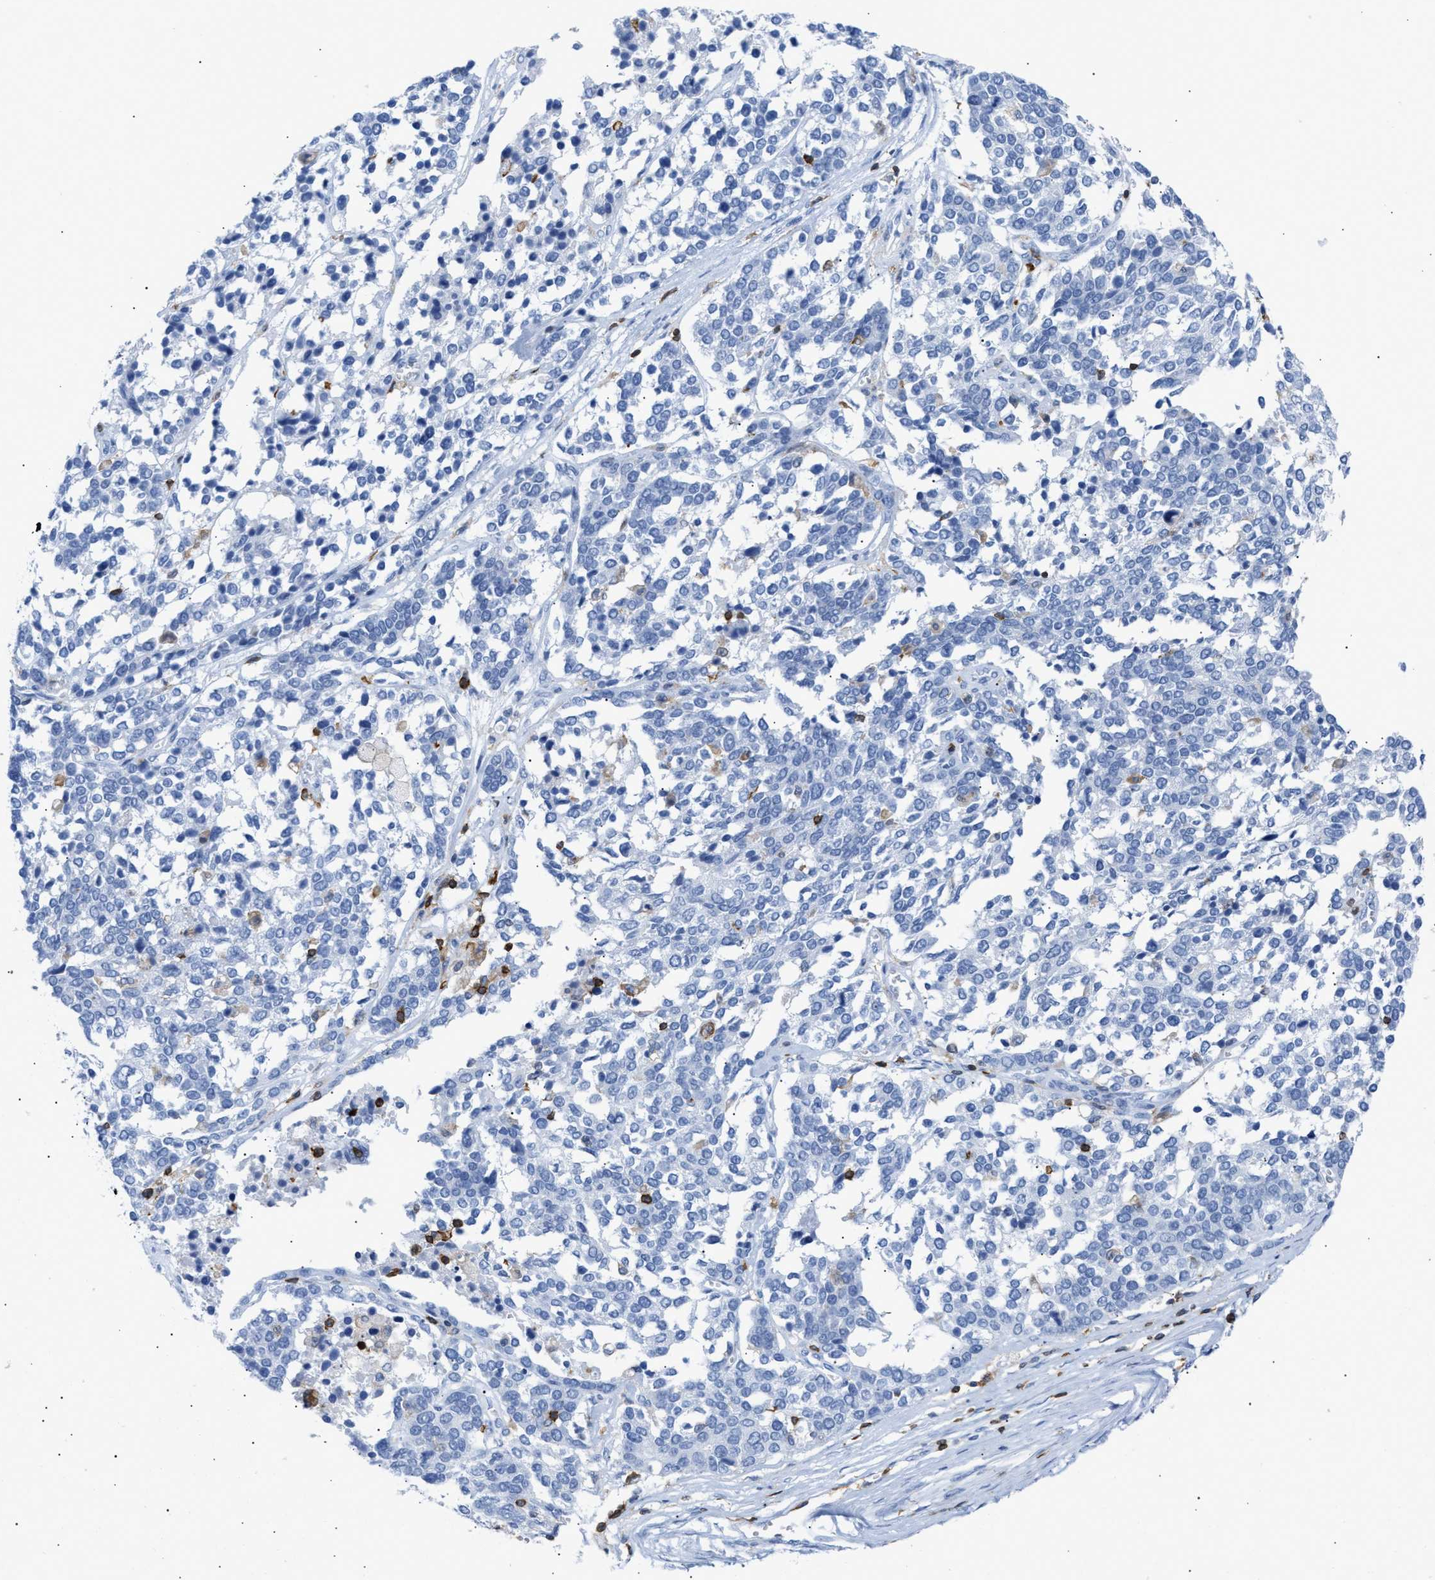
{"staining": {"intensity": "negative", "quantity": "none", "location": "none"}, "tissue": "ovarian cancer", "cell_type": "Tumor cells", "image_type": "cancer", "snomed": [{"axis": "morphology", "description": "Cystadenocarcinoma, serous, NOS"}, {"axis": "topography", "description": "Ovary"}], "caption": "A high-resolution photomicrograph shows immunohistochemistry staining of serous cystadenocarcinoma (ovarian), which shows no significant staining in tumor cells.", "gene": "LCP1", "patient": {"sex": "female", "age": 44}}